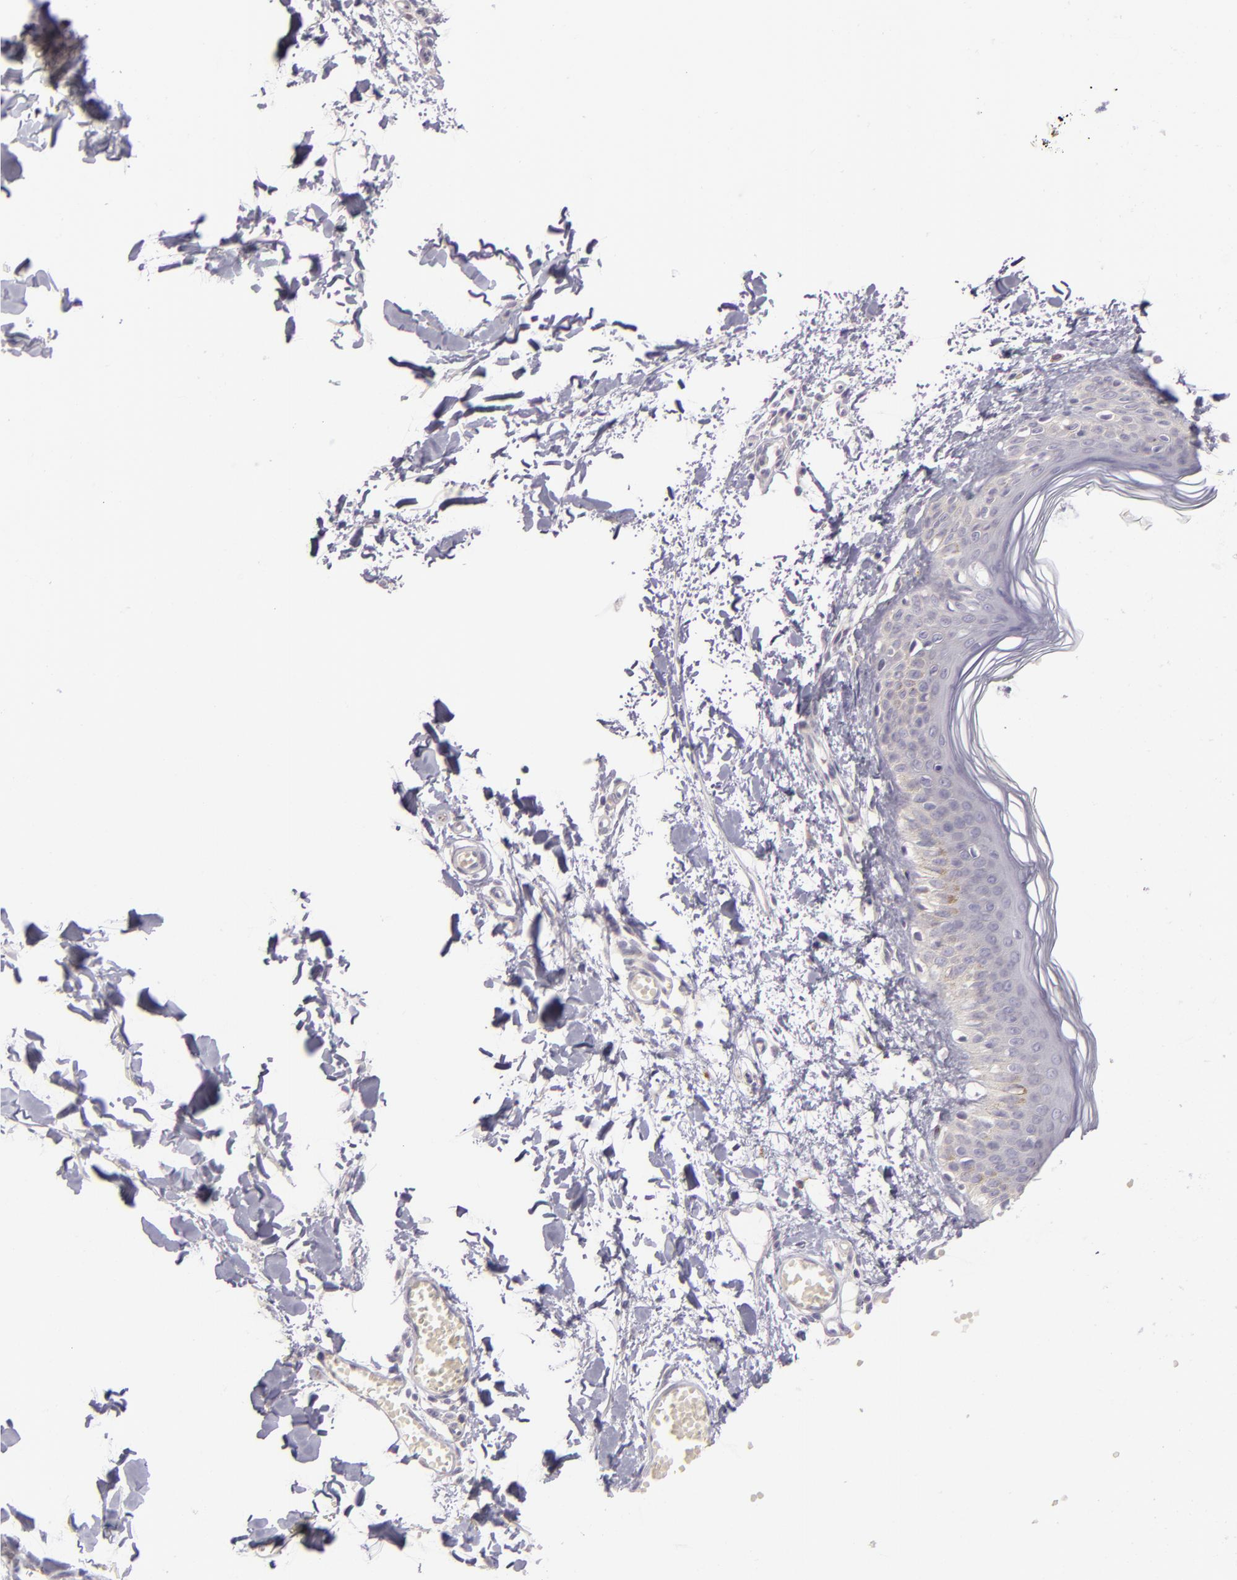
{"staining": {"intensity": "negative", "quantity": "none", "location": "none"}, "tissue": "skin", "cell_type": "Fibroblasts", "image_type": "normal", "snomed": [{"axis": "morphology", "description": "Normal tissue, NOS"}, {"axis": "morphology", "description": "Sarcoma, NOS"}, {"axis": "topography", "description": "Skin"}, {"axis": "topography", "description": "Soft tissue"}], "caption": "A photomicrograph of human skin is negative for staining in fibroblasts.", "gene": "ZC3H7B", "patient": {"sex": "female", "age": 51}}